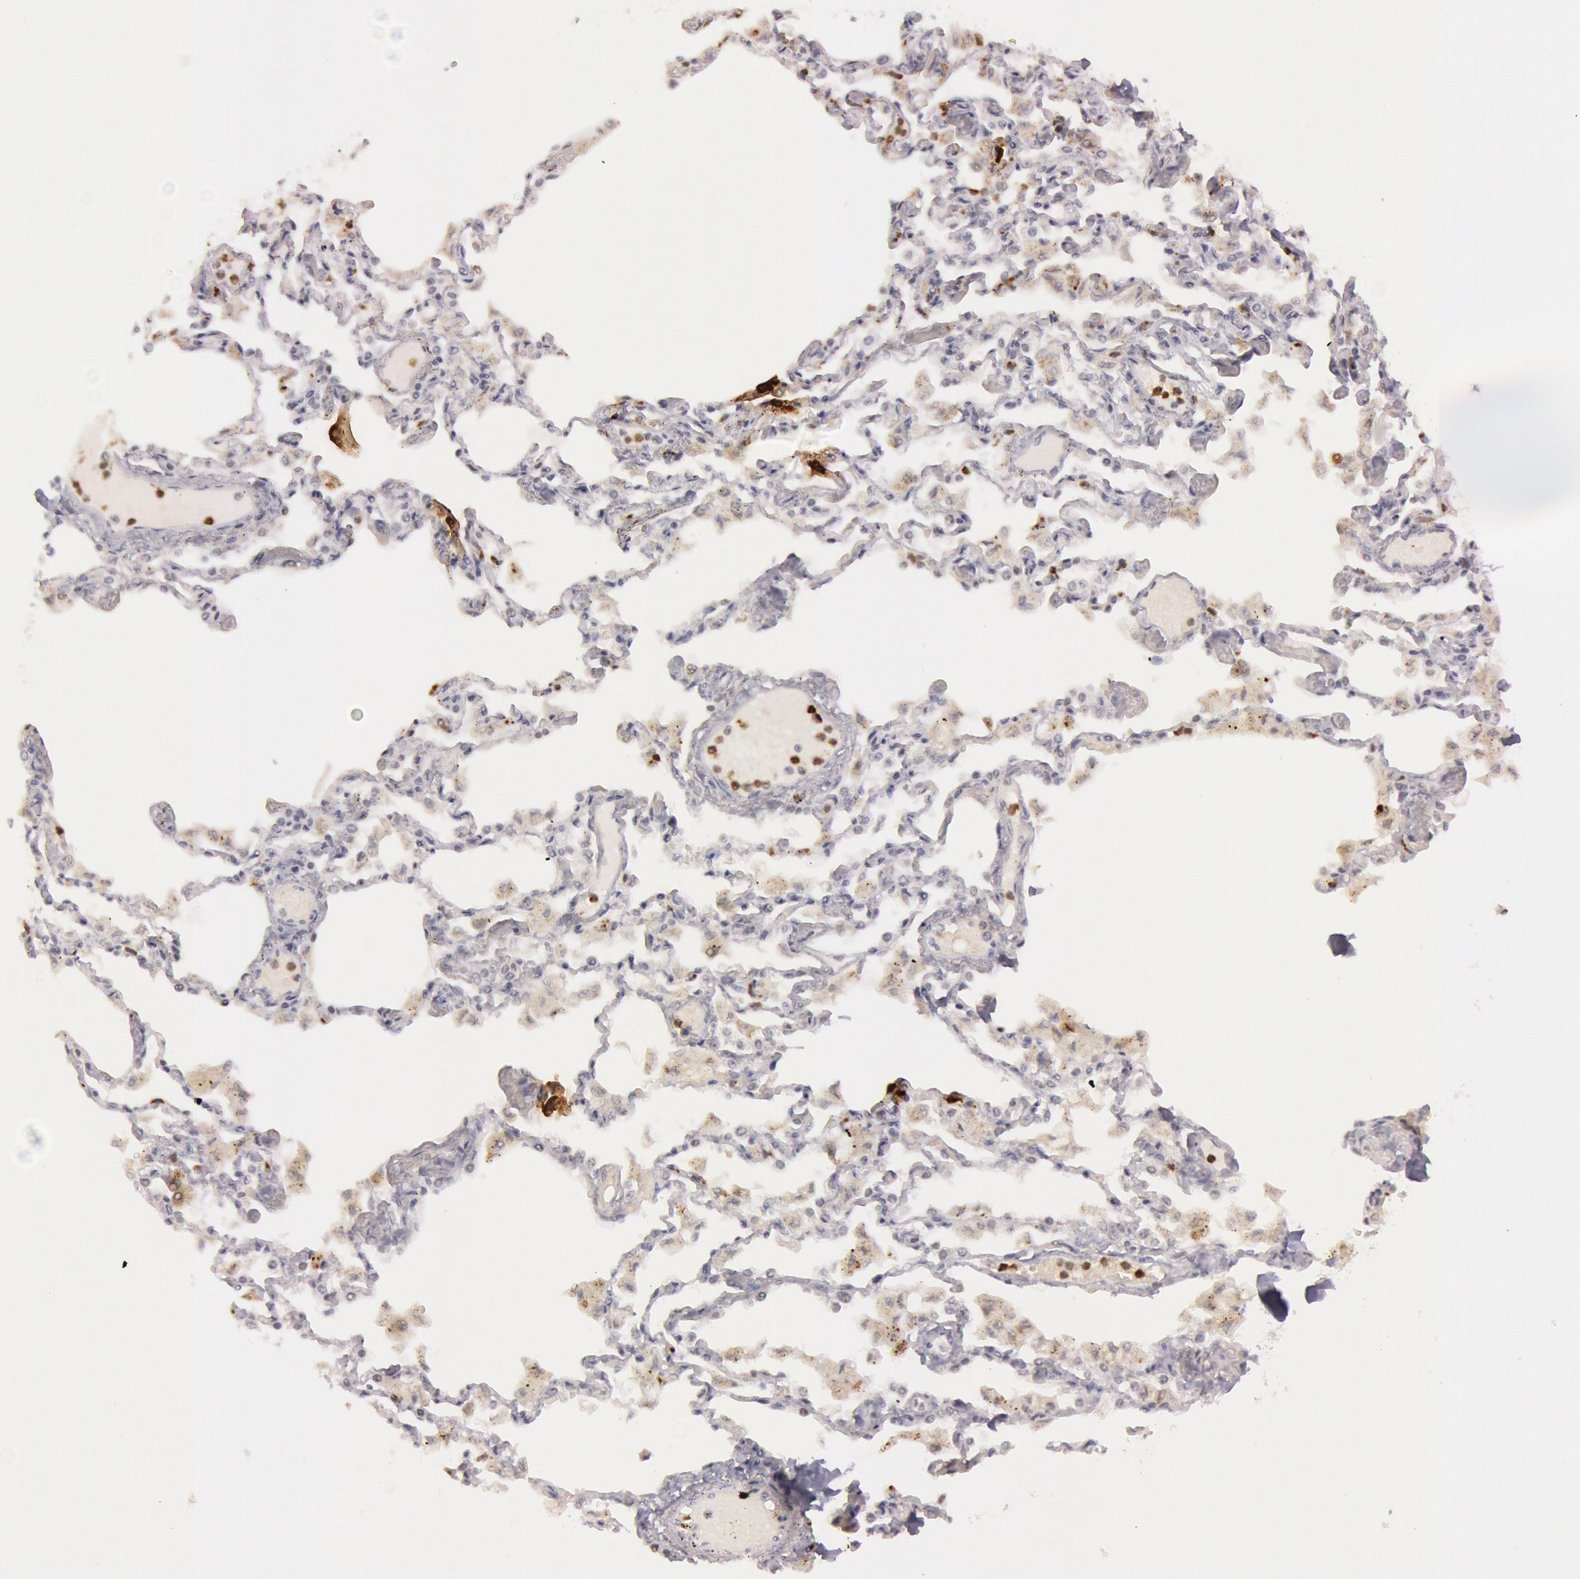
{"staining": {"intensity": "negative", "quantity": "none", "location": "none"}, "tissue": "soft tissue", "cell_type": "Fibroblasts", "image_type": "normal", "snomed": [{"axis": "morphology", "description": "Normal tissue, NOS"}, {"axis": "topography", "description": "Bronchus"}, {"axis": "topography", "description": "Lung"}], "caption": "An IHC micrograph of normal soft tissue is shown. There is no staining in fibroblasts of soft tissue. The staining was performed using DAB to visualize the protein expression in brown, while the nuclei were stained in blue with hematoxylin (Magnification: 20x).", "gene": "KDM6A", "patient": {"sex": "female", "age": 49}}